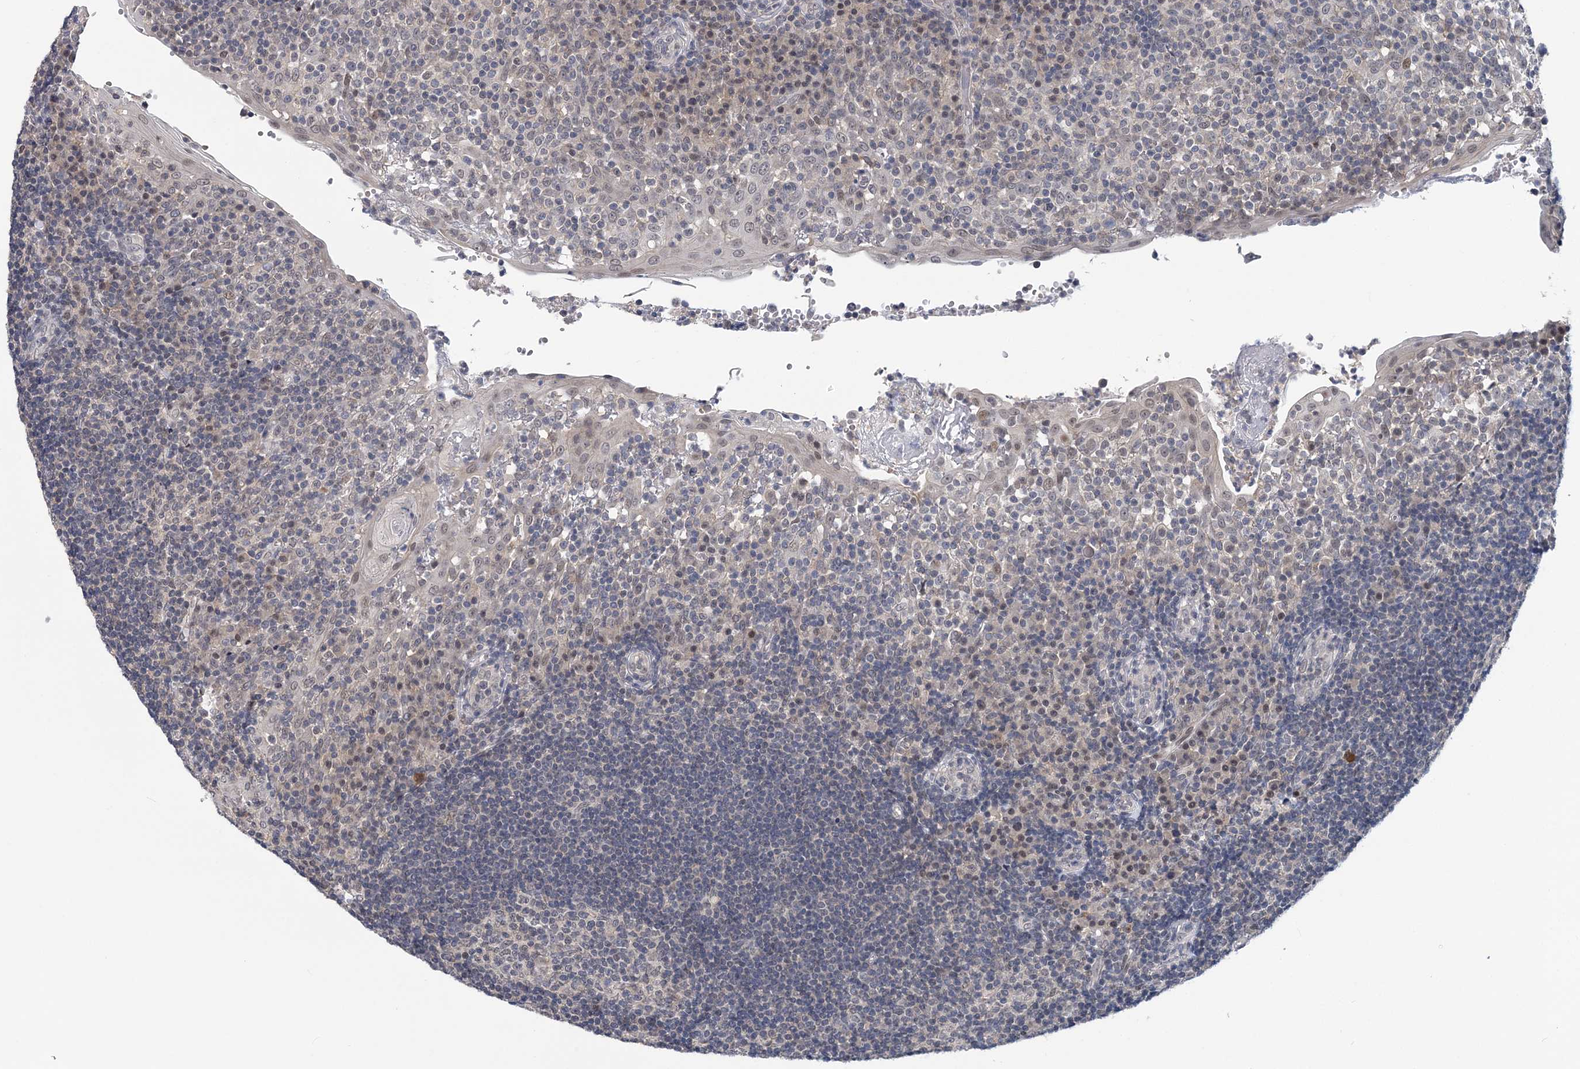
{"staining": {"intensity": "negative", "quantity": "none", "location": "none"}, "tissue": "tonsil", "cell_type": "Germinal center cells", "image_type": "normal", "snomed": [{"axis": "morphology", "description": "Normal tissue, NOS"}, {"axis": "topography", "description": "Tonsil"}], "caption": "High power microscopy histopathology image of an immunohistochemistry micrograph of benign tonsil, revealing no significant positivity in germinal center cells.", "gene": "HYCC2", "patient": {"sex": "female", "age": 40}}